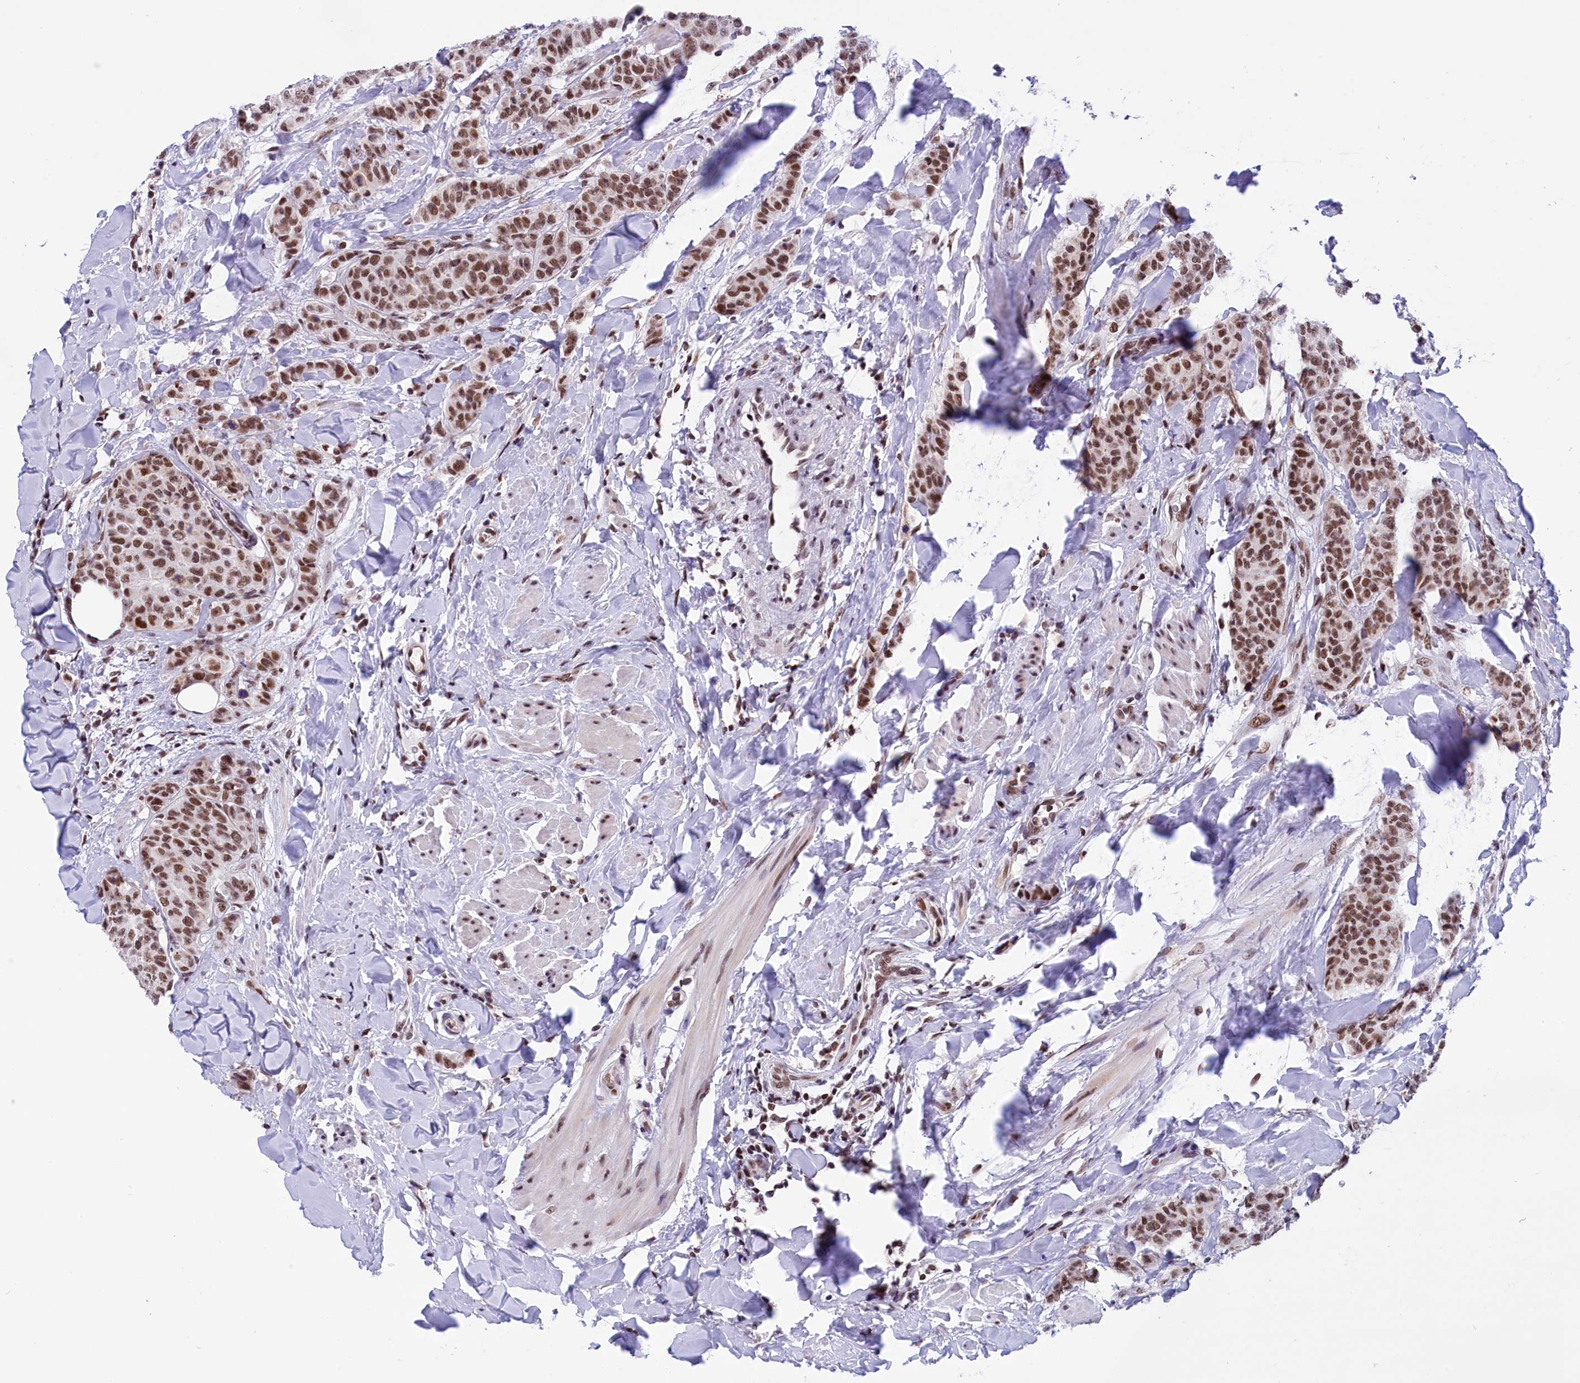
{"staining": {"intensity": "moderate", "quantity": ">75%", "location": "nuclear"}, "tissue": "breast cancer", "cell_type": "Tumor cells", "image_type": "cancer", "snomed": [{"axis": "morphology", "description": "Duct carcinoma"}, {"axis": "topography", "description": "Breast"}], "caption": "Immunohistochemistry (IHC) (DAB (3,3'-diaminobenzidine)) staining of breast cancer displays moderate nuclear protein expression in about >75% of tumor cells. The staining was performed using DAB to visualize the protein expression in brown, while the nuclei were stained in blue with hematoxylin (Magnification: 20x).", "gene": "CDYL2", "patient": {"sex": "female", "age": 40}}